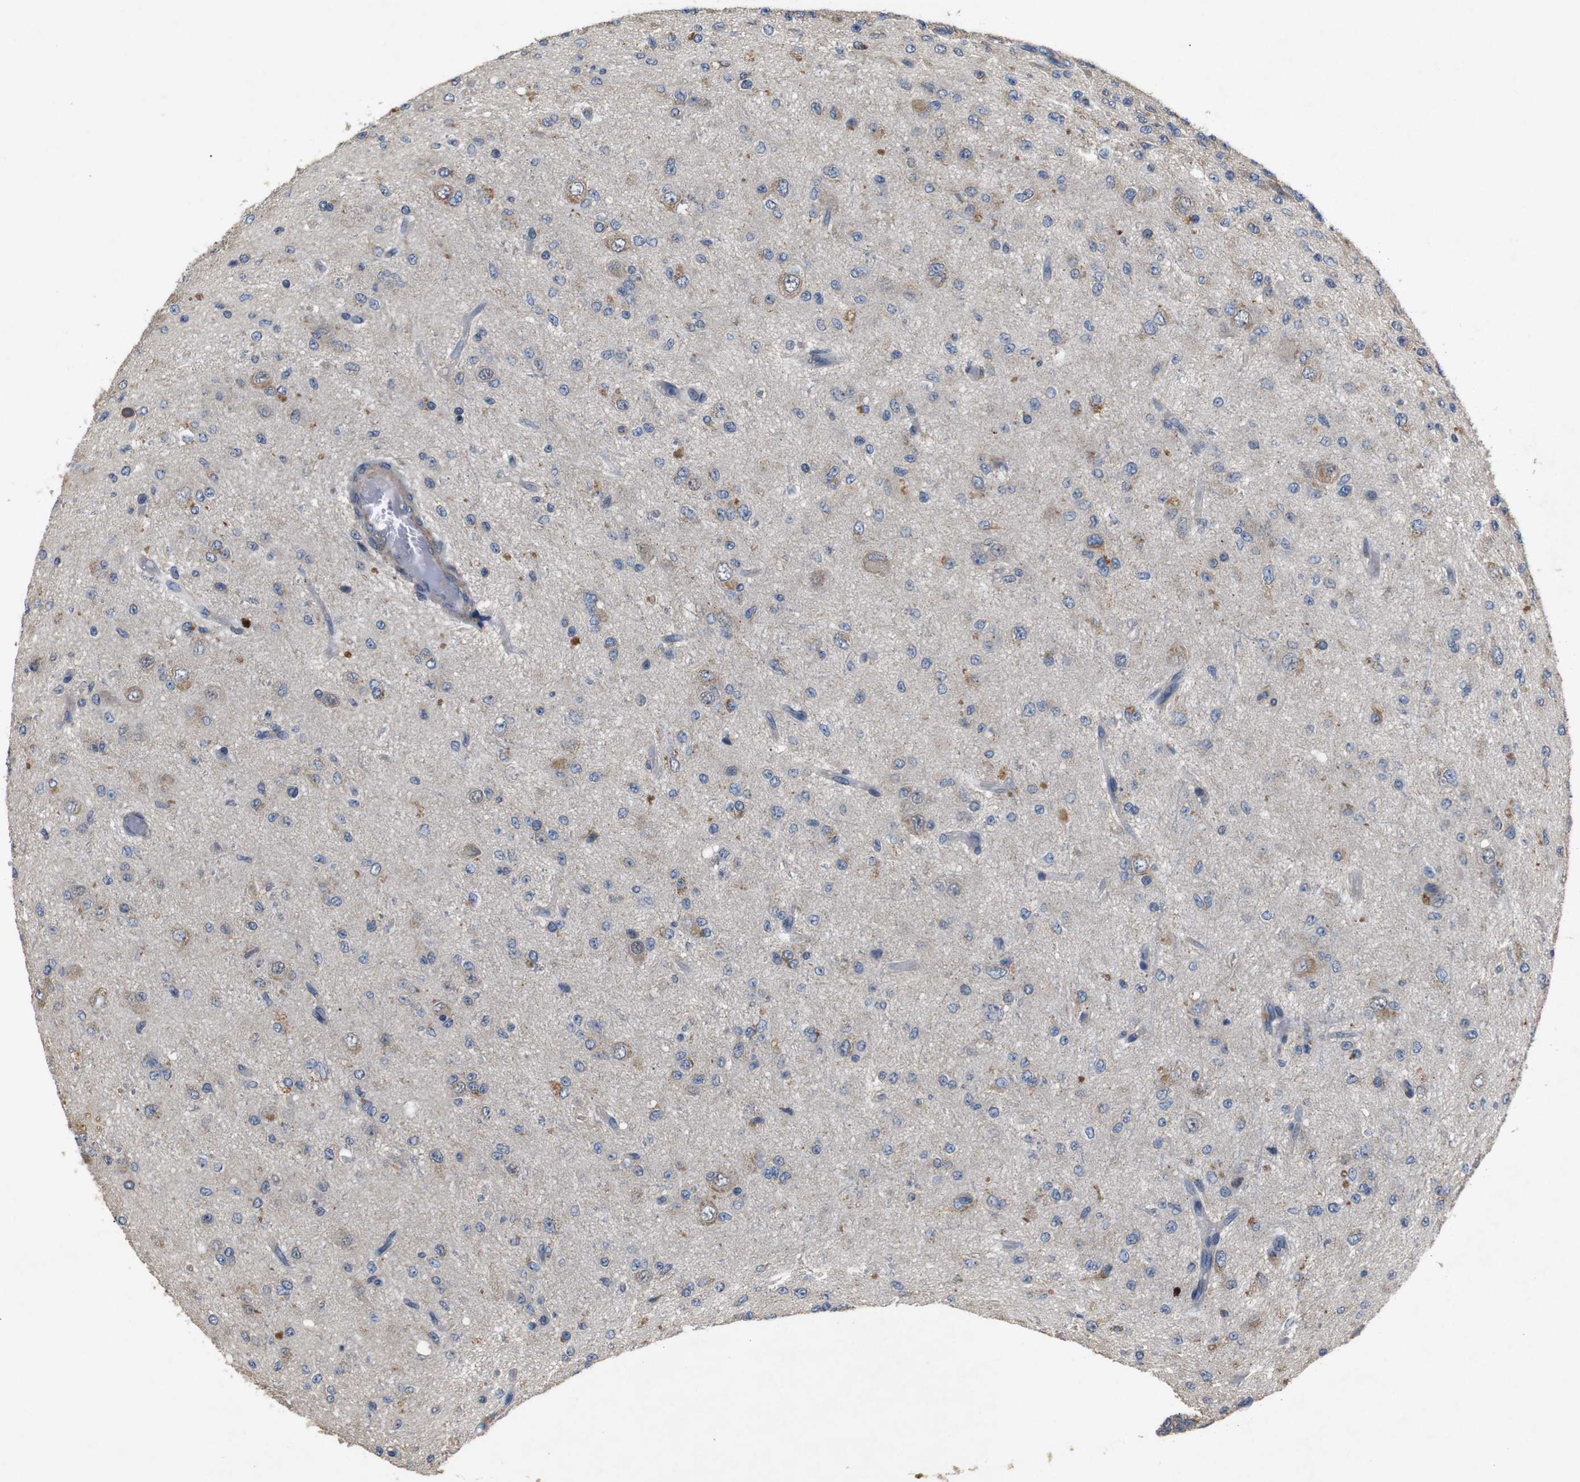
{"staining": {"intensity": "moderate", "quantity": "25%-75%", "location": "cytoplasmic/membranous"}, "tissue": "glioma", "cell_type": "Tumor cells", "image_type": "cancer", "snomed": [{"axis": "morphology", "description": "Glioma, malignant, High grade"}, {"axis": "topography", "description": "pancreas cauda"}], "caption": "This is an image of immunohistochemistry staining of glioma, which shows moderate staining in the cytoplasmic/membranous of tumor cells.", "gene": "BNIP3", "patient": {"sex": "male", "age": 60}}